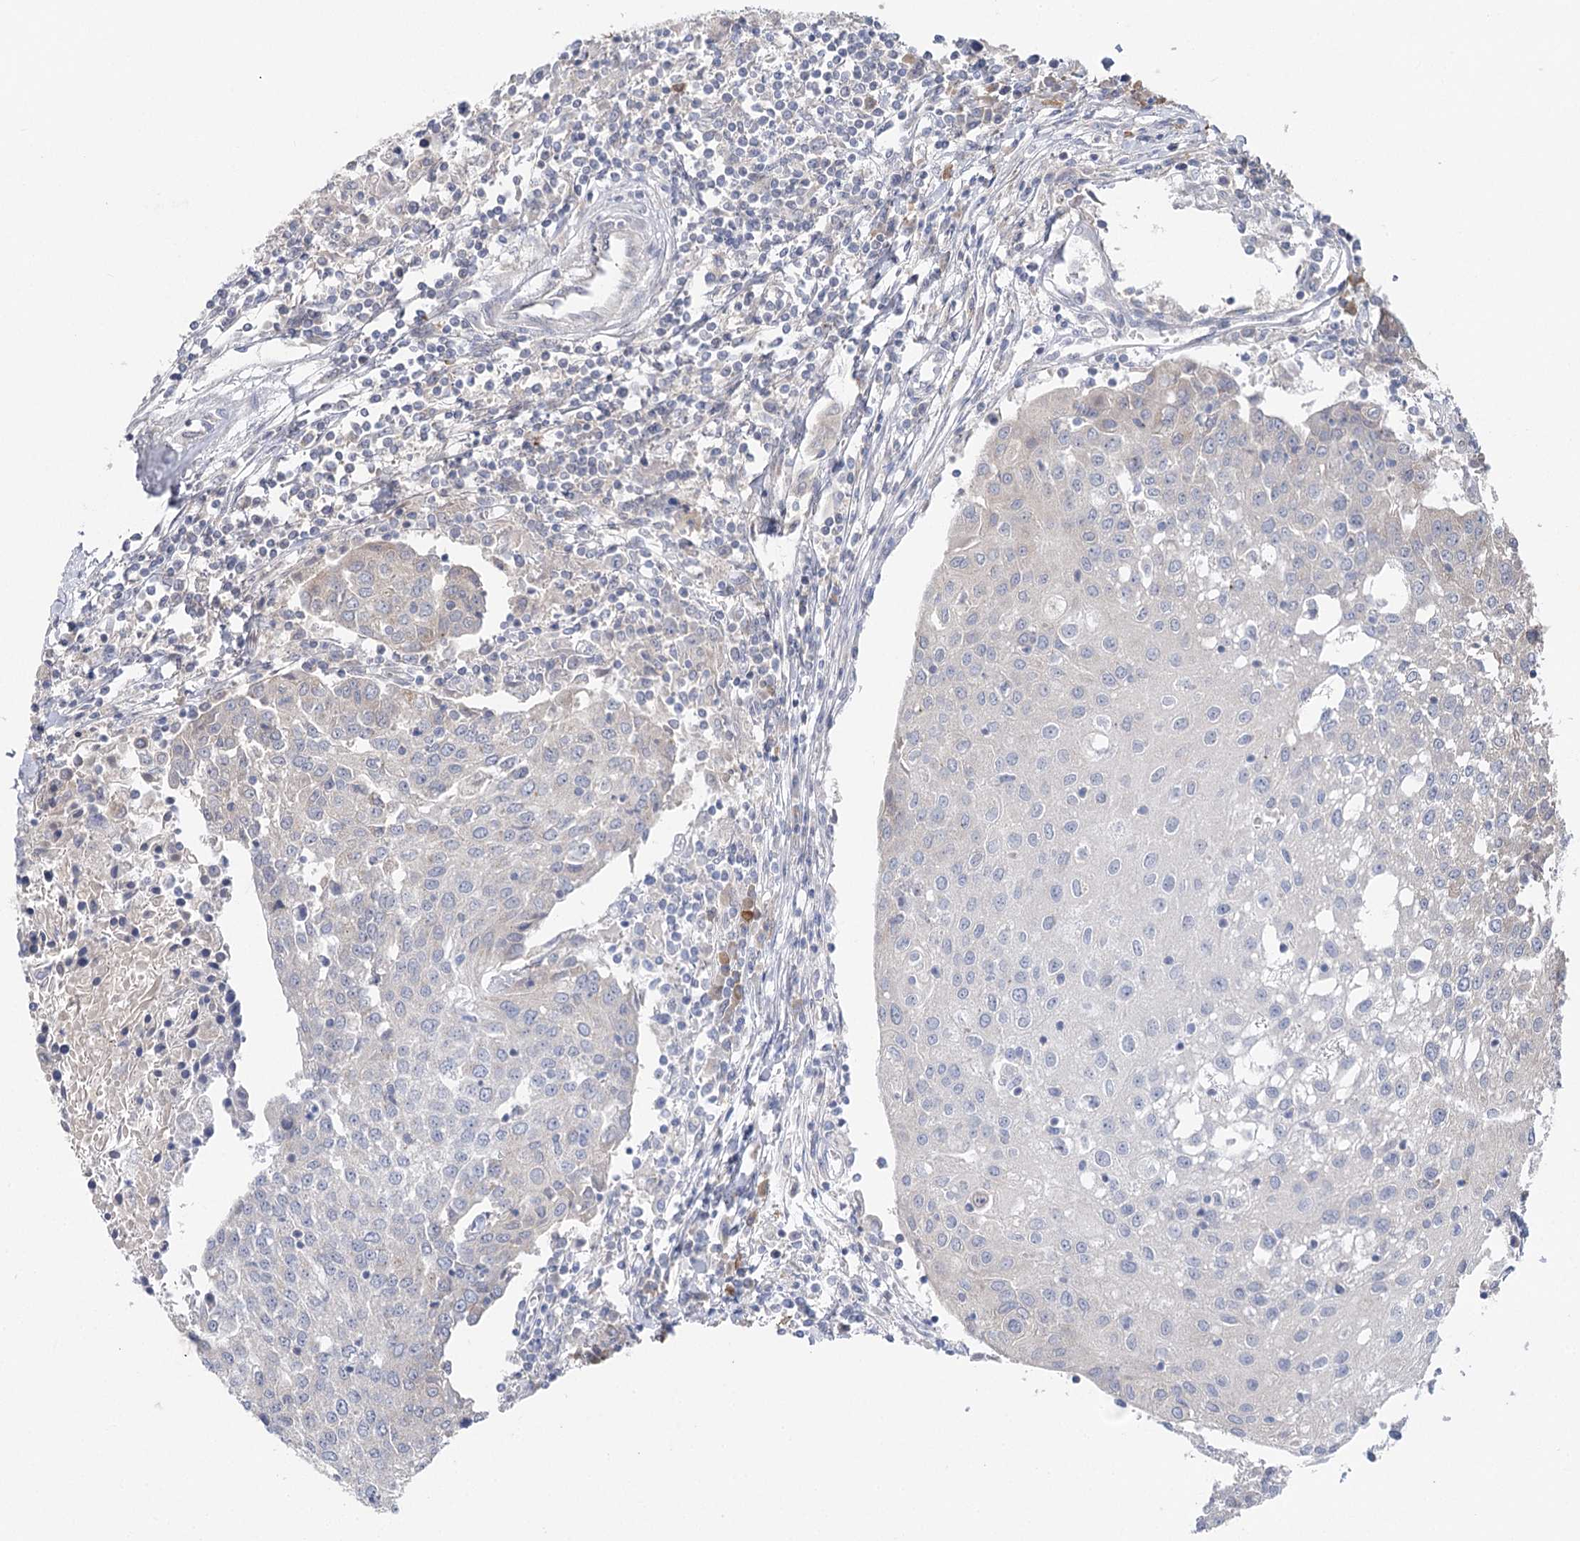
{"staining": {"intensity": "negative", "quantity": "none", "location": "none"}, "tissue": "urothelial cancer", "cell_type": "Tumor cells", "image_type": "cancer", "snomed": [{"axis": "morphology", "description": "Urothelial carcinoma, High grade"}, {"axis": "topography", "description": "Urinary bladder"}], "caption": "This is a histopathology image of IHC staining of urothelial carcinoma (high-grade), which shows no staining in tumor cells.", "gene": "IL1RAP", "patient": {"sex": "female", "age": 85}}